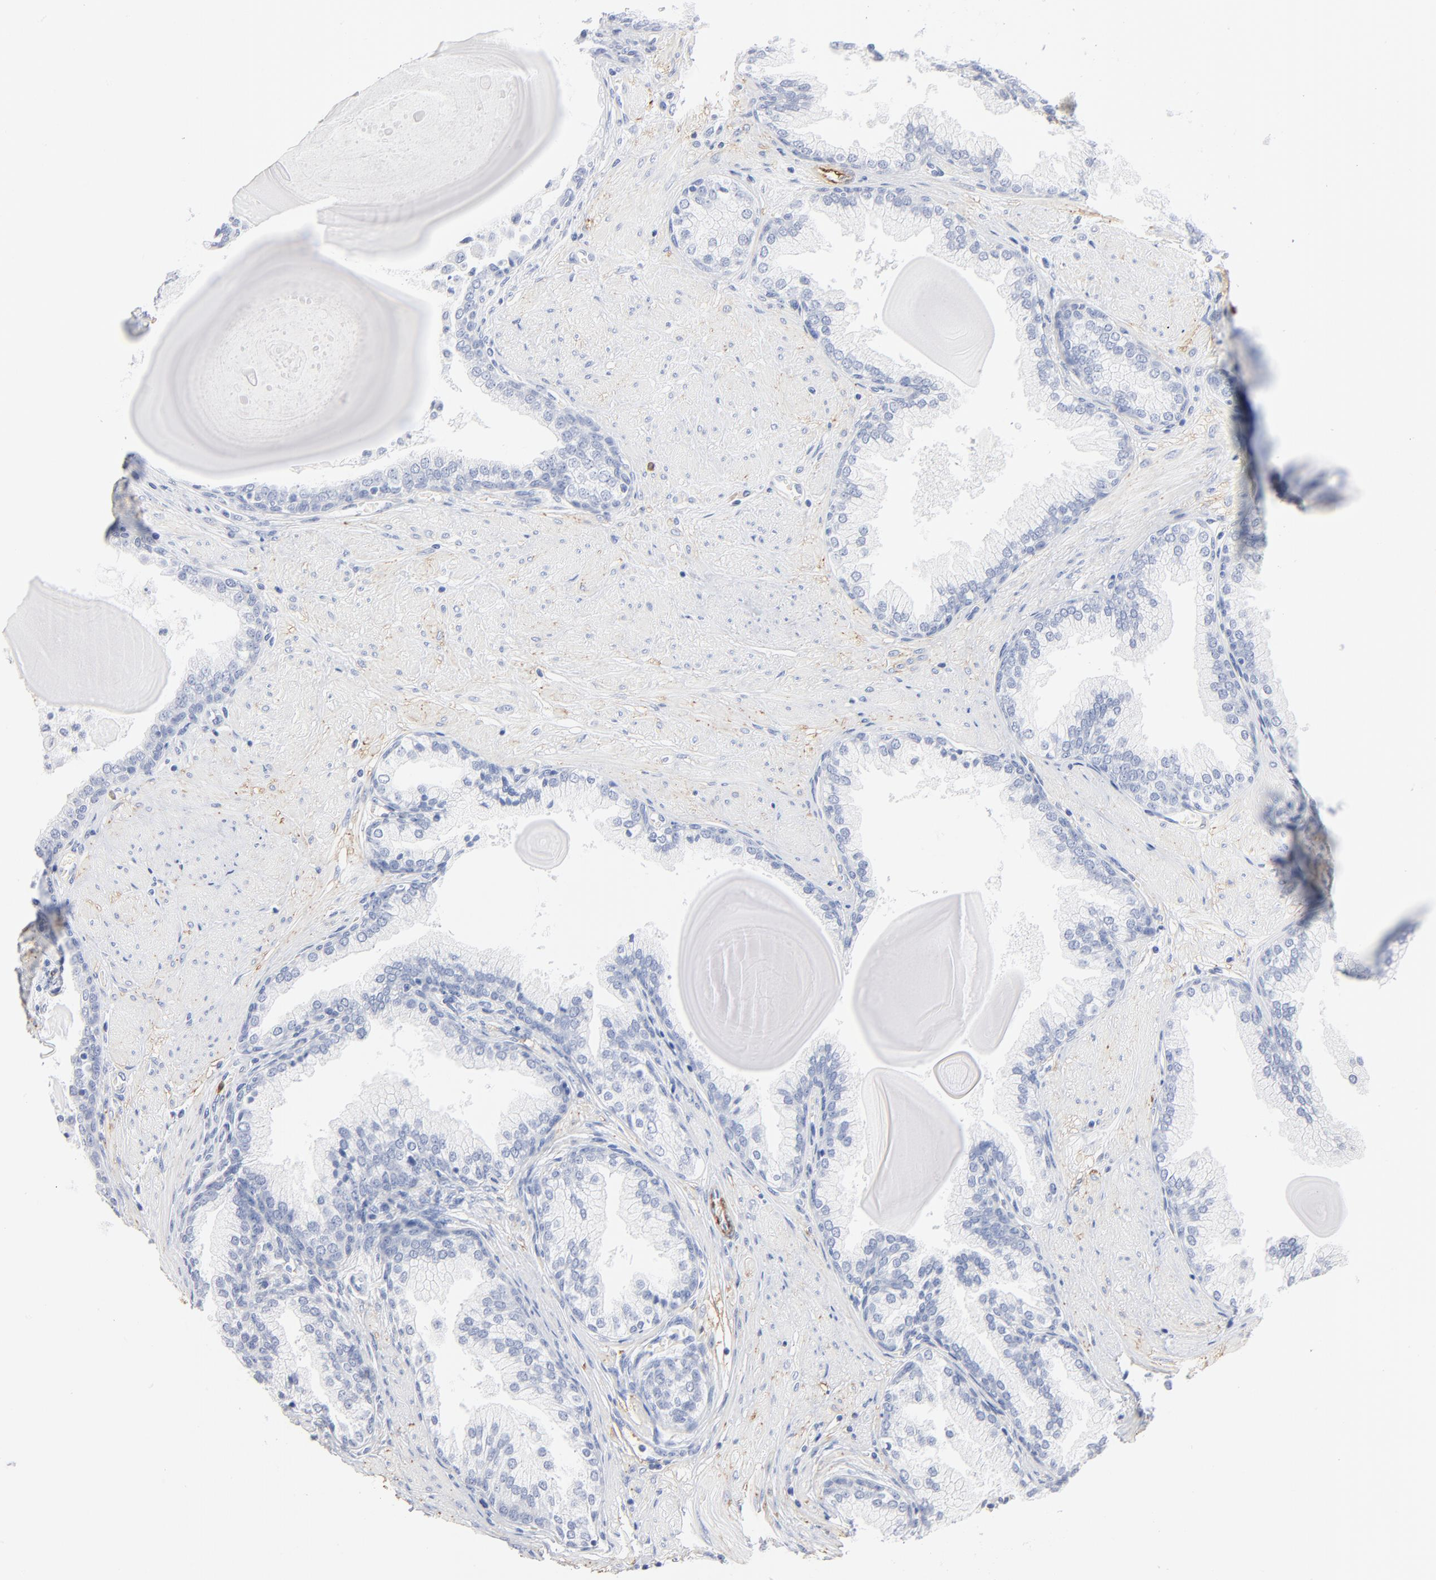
{"staining": {"intensity": "negative", "quantity": "none", "location": "none"}, "tissue": "prostate", "cell_type": "Glandular cells", "image_type": "normal", "snomed": [{"axis": "morphology", "description": "Normal tissue, NOS"}, {"axis": "topography", "description": "Prostate"}], "caption": "A high-resolution histopathology image shows immunohistochemistry staining of unremarkable prostate, which reveals no significant staining in glandular cells. Nuclei are stained in blue.", "gene": "AGTR1", "patient": {"sex": "male", "age": 51}}